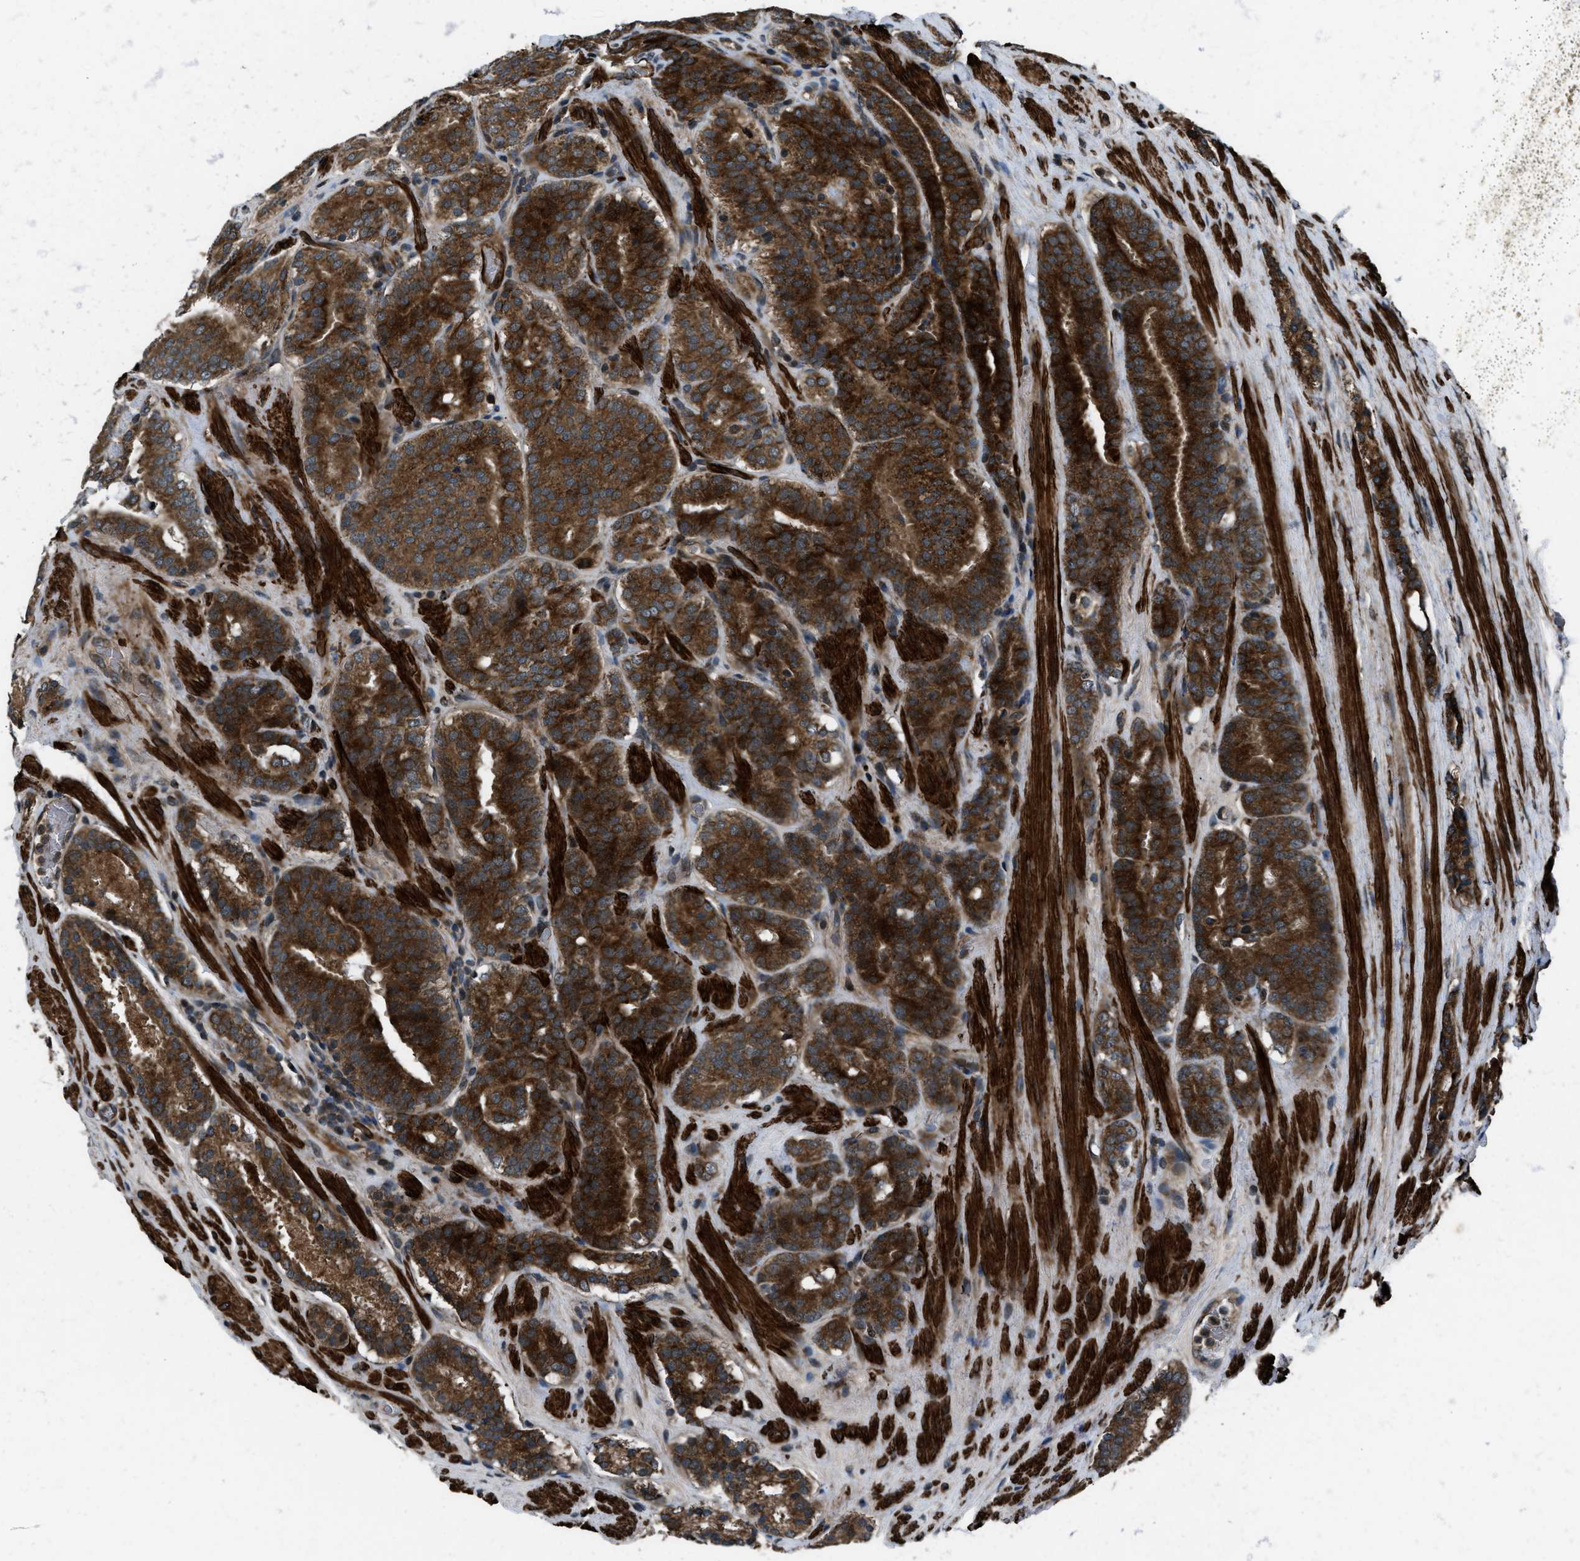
{"staining": {"intensity": "strong", "quantity": ">75%", "location": "cytoplasmic/membranous"}, "tissue": "prostate cancer", "cell_type": "Tumor cells", "image_type": "cancer", "snomed": [{"axis": "morphology", "description": "Adenocarcinoma, Low grade"}, {"axis": "topography", "description": "Prostate"}], "caption": "Prostate low-grade adenocarcinoma tissue shows strong cytoplasmic/membranous staining in about >75% of tumor cells, visualized by immunohistochemistry.", "gene": "IRAK4", "patient": {"sex": "male", "age": 69}}